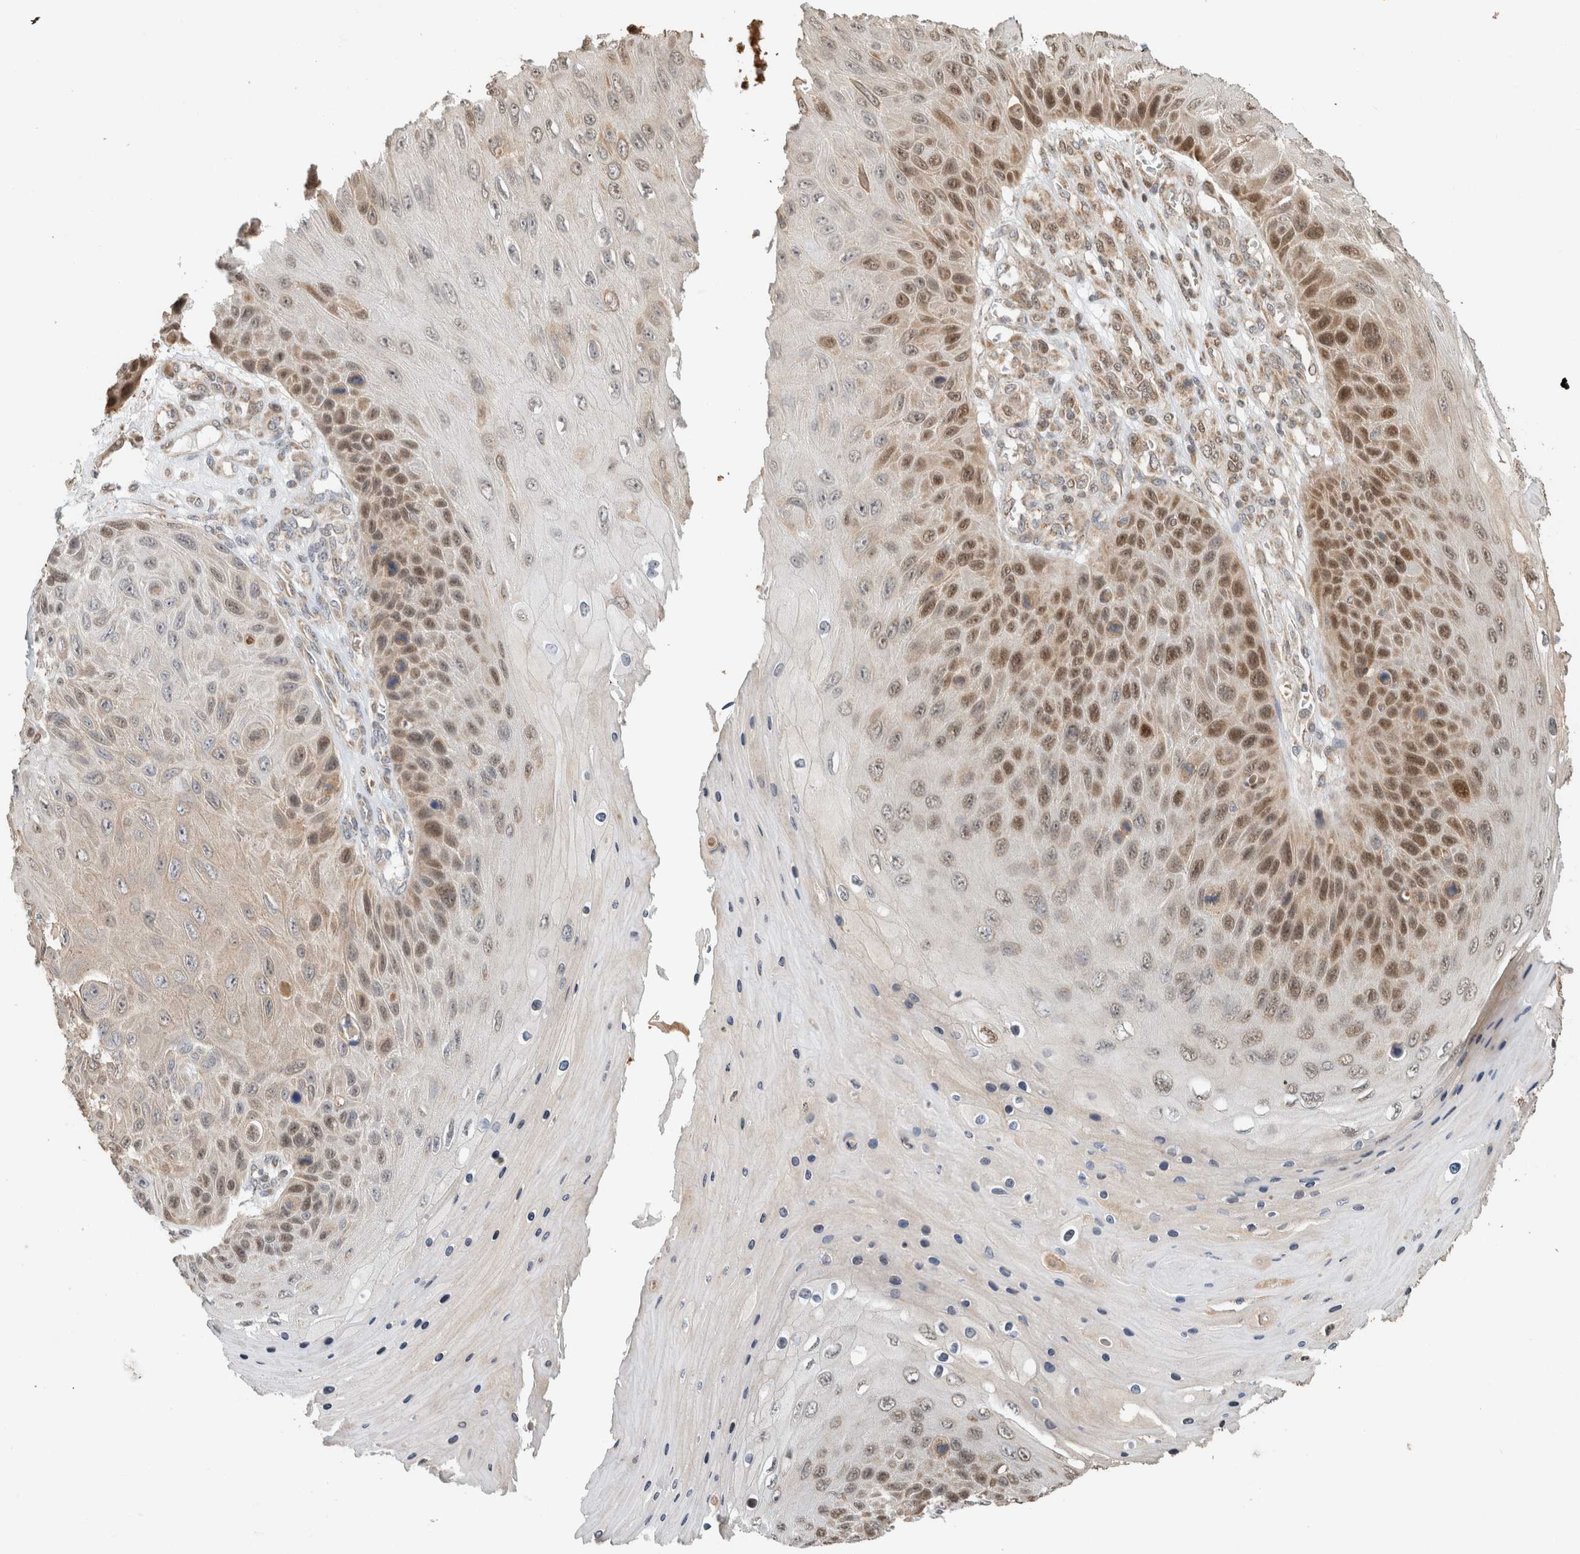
{"staining": {"intensity": "moderate", "quantity": "25%-75%", "location": "nuclear"}, "tissue": "skin cancer", "cell_type": "Tumor cells", "image_type": "cancer", "snomed": [{"axis": "morphology", "description": "Squamous cell carcinoma, NOS"}, {"axis": "topography", "description": "Skin"}], "caption": "A photomicrograph showing moderate nuclear expression in about 25%-75% of tumor cells in skin squamous cell carcinoma, as visualized by brown immunohistochemical staining.", "gene": "GINS4", "patient": {"sex": "female", "age": 88}}